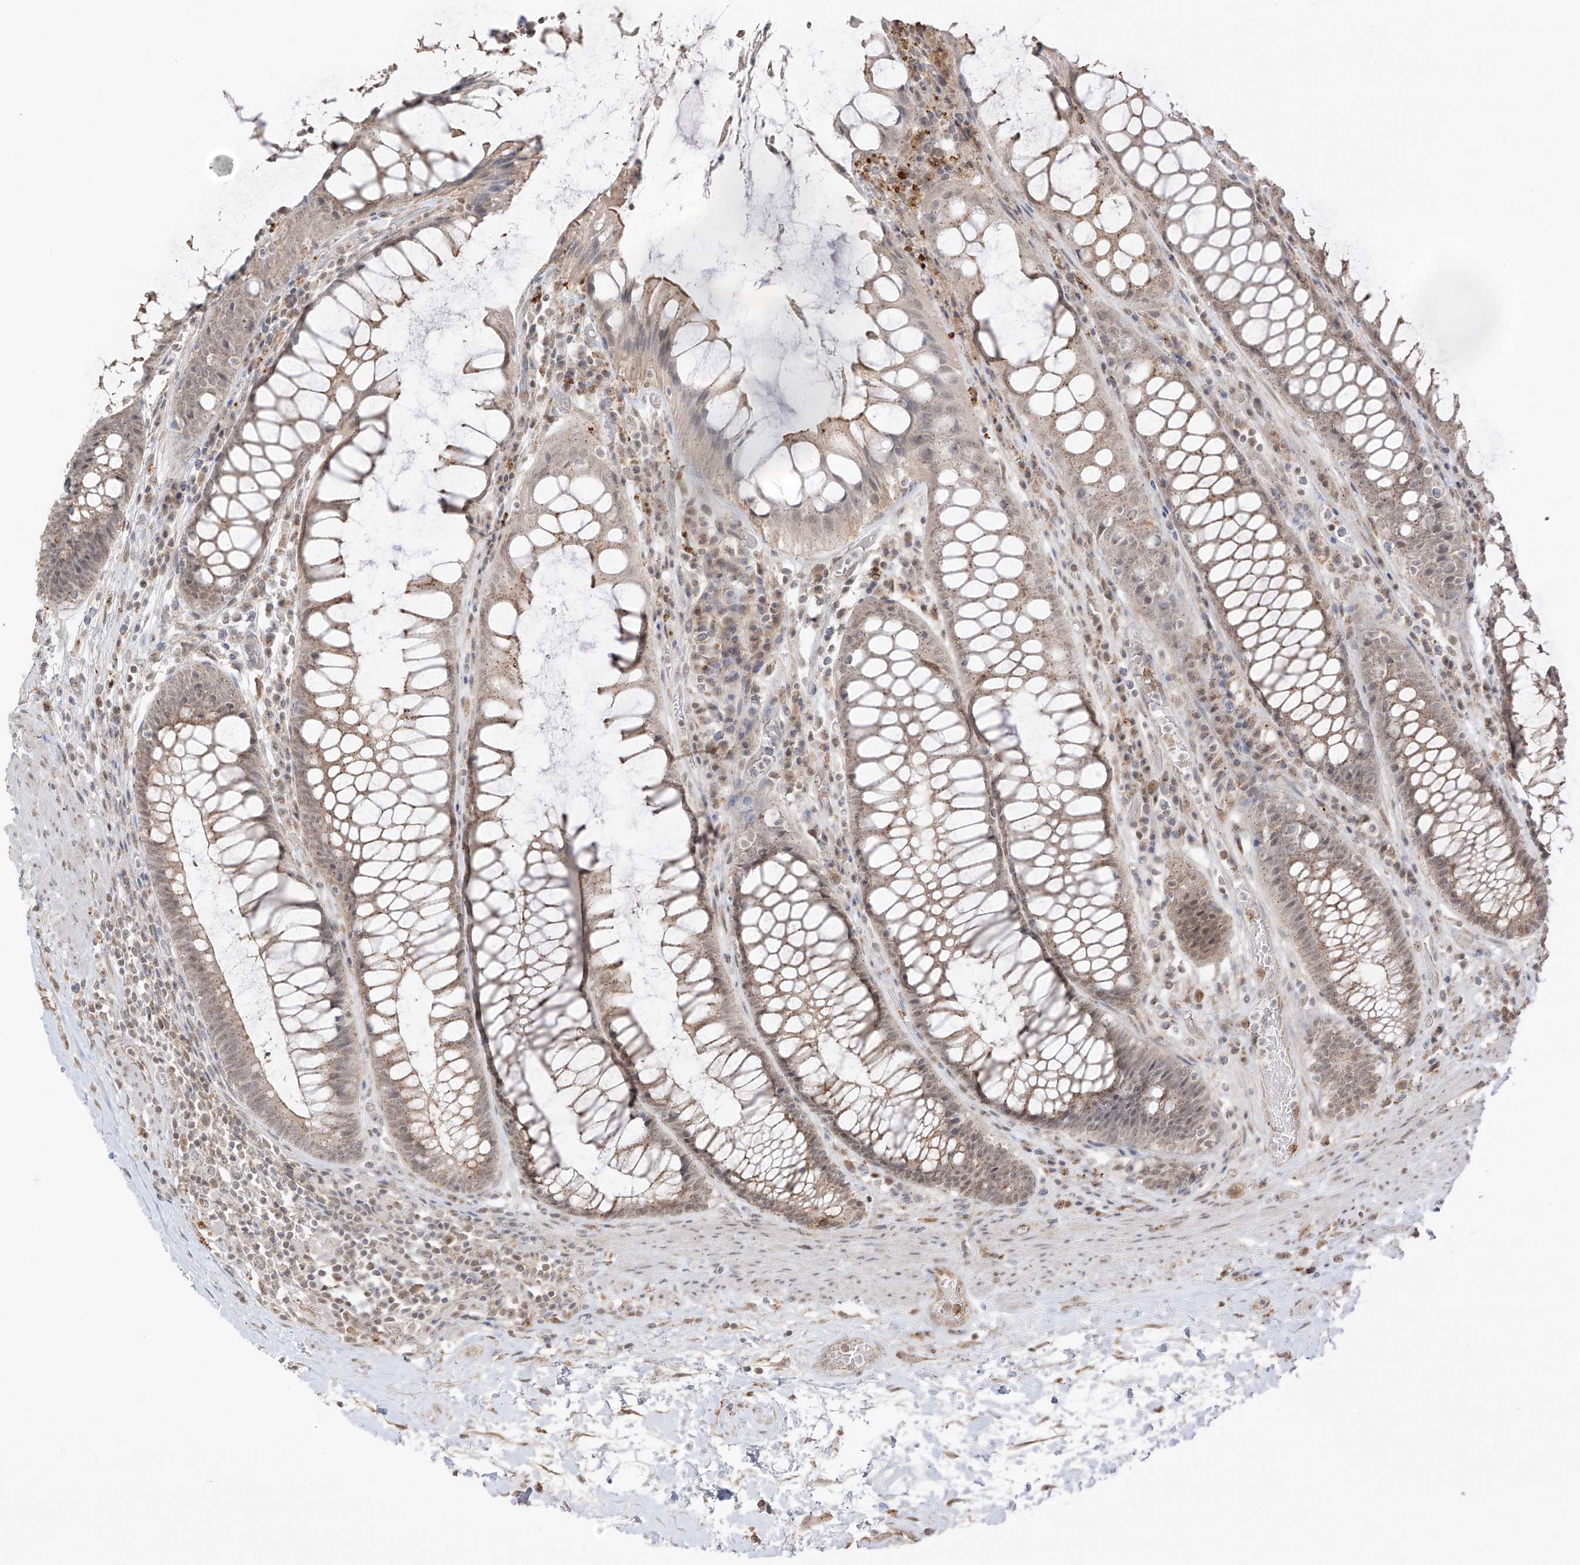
{"staining": {"intensity": "weak", "quantity": "25%-75%", "location": "cytoplasmic/membranous"}, "tissue": "rectum", "cell_type": "Glandular cells", "image_type": "normal", "snomed": [{"axis": "morphology", "description": "Normal tissue, NOS"}, {"axis": "topography", "description": "Rectum"}], "caption": "IHC (DAB (3,3'-diaminobenzidine)) staining of unremarkable rectum reveals weak cytoplasmic/membranous protein expression in approximately 25%-75% of glandular cells. (DAB IHC, brown staining for protein, blue staining for nuclei).", "gene": "N4BP3", "patient": {"sex": "male", "age": 64}}